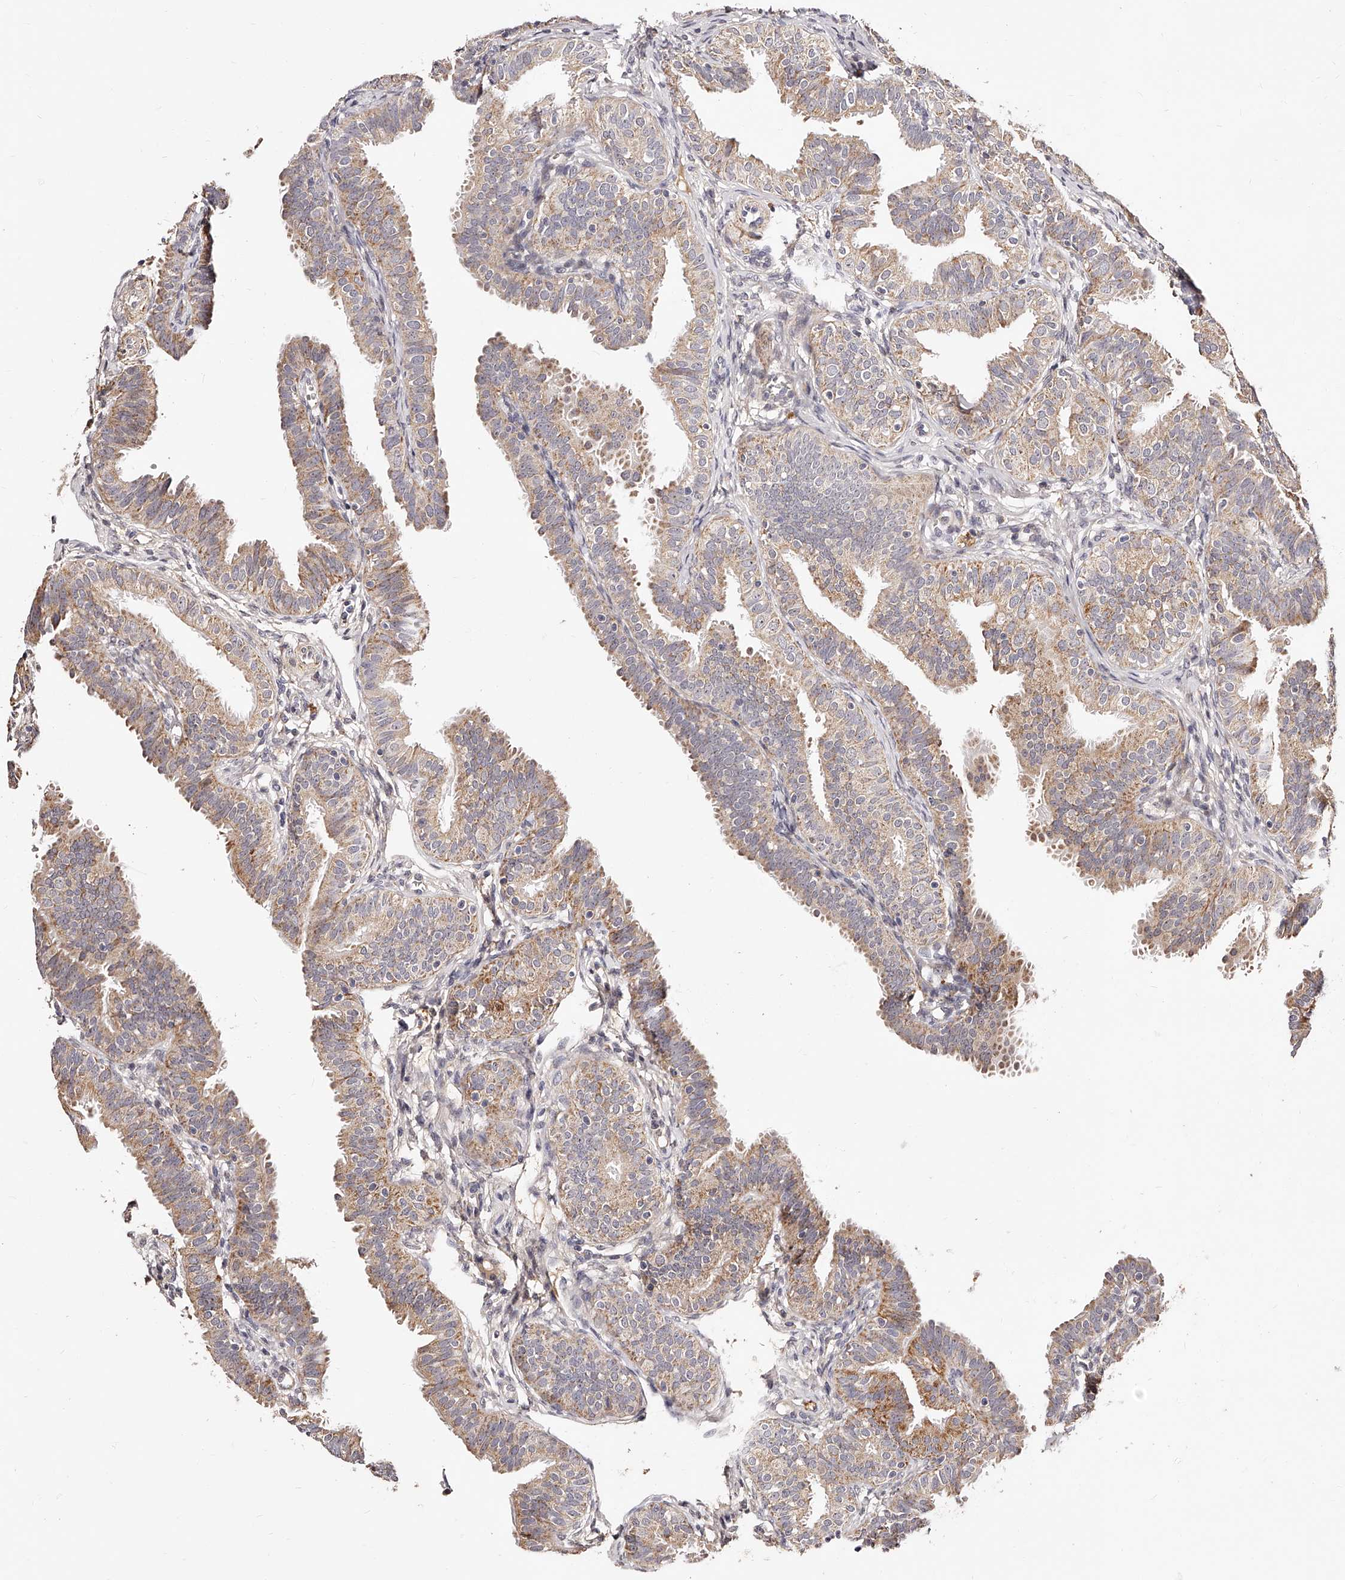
{"staining": {"intensity": "weak", "quantity": "25%-75%", "location": "cytoplasmic/membranous"}, "tissue": "fallopian tube", "cell_type": "Glandular cells", "image_type": "normal", "snomed": [{"axis": "morphology", "description": "Normal tissue, NOS"}, {"axis": "topography", "description": "Fallopian tube"}], "caption": "Immunohistochemistry image of unremarkable human fallopian tube stained for a protein (brown), which demonstrates low levels of weak cytoplasmic/membranous expression in about 25%-75% of glandular cells.", "gene": "ZNF502", "patient": {"sex": "female", "age": 35}}